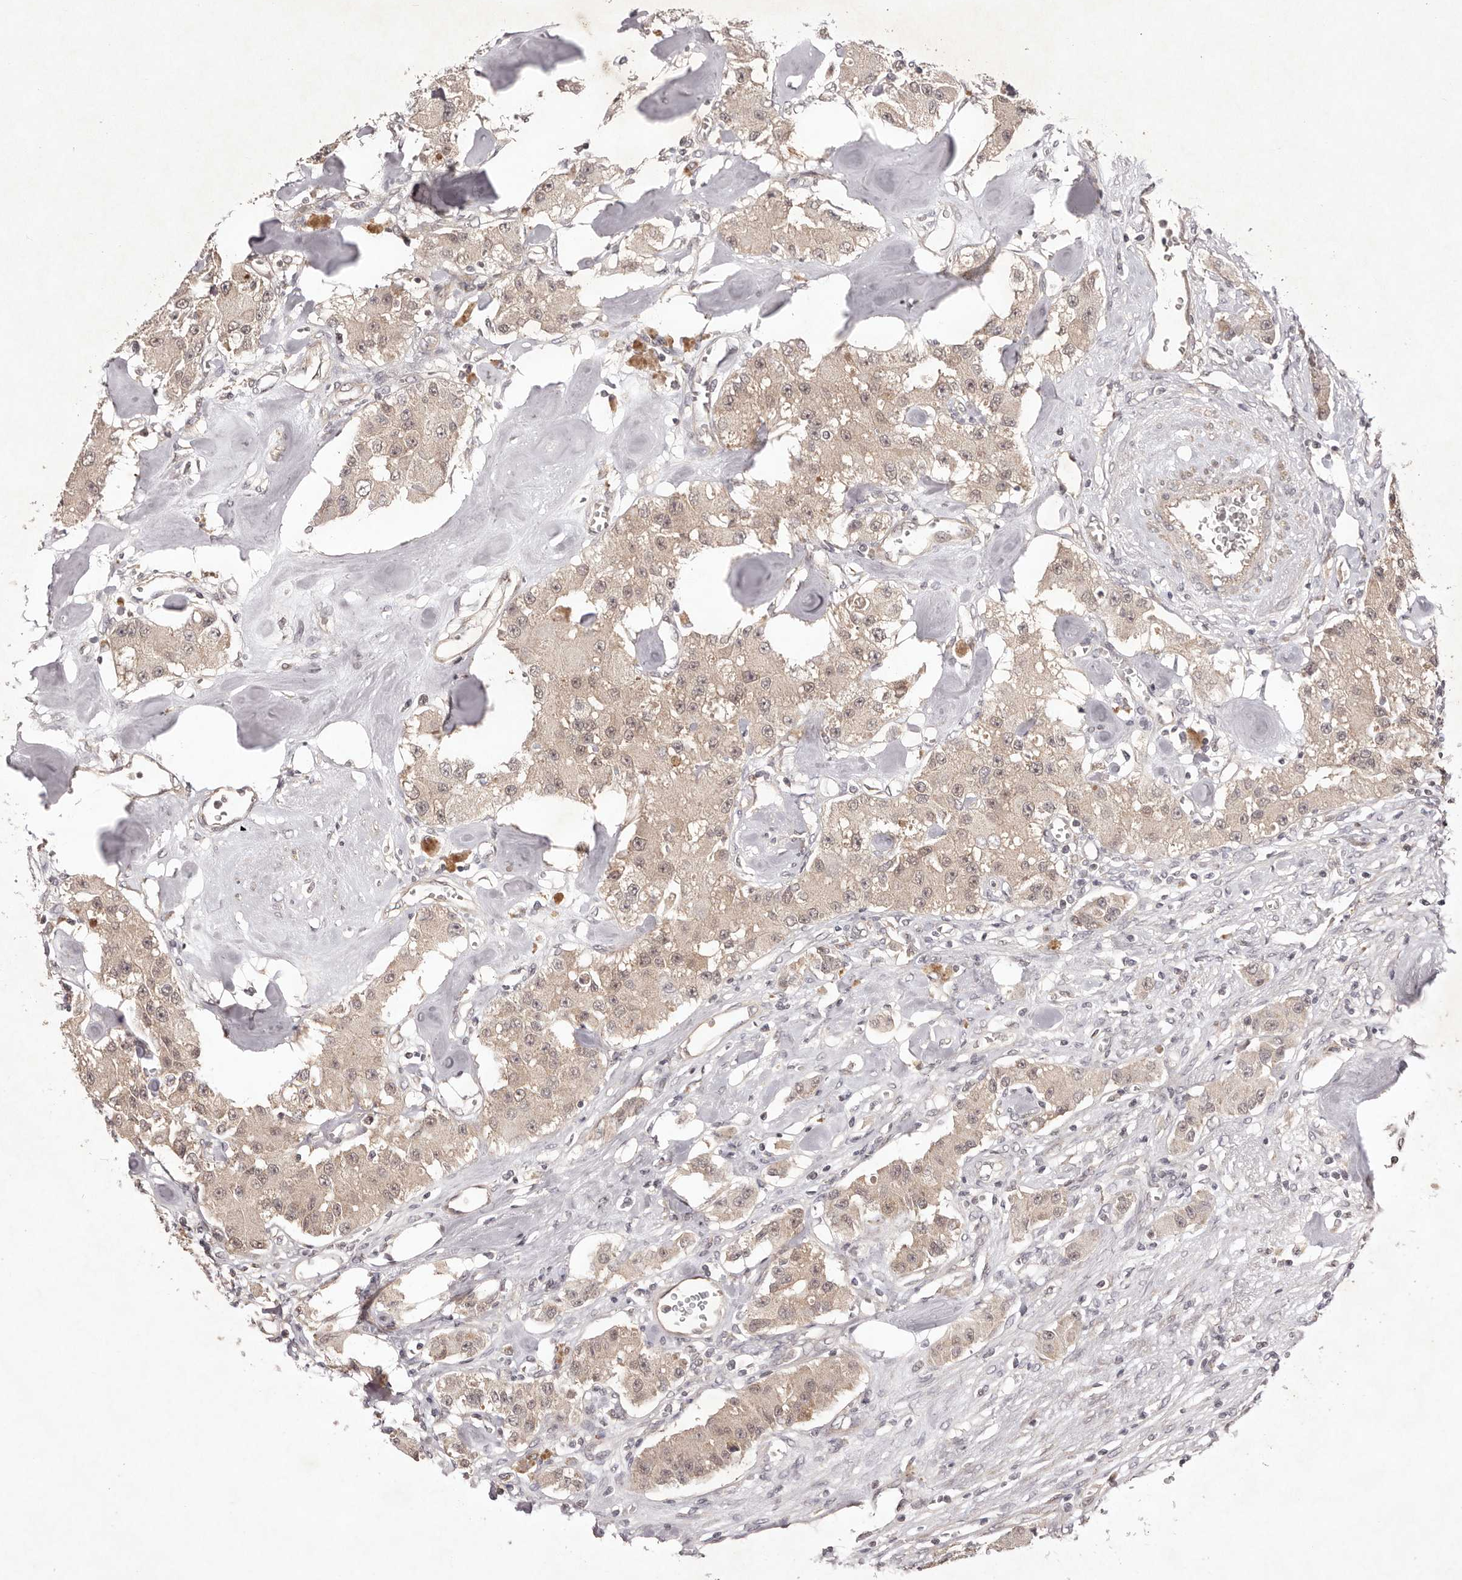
{"staining": {"intensity": "weak", "quantity": ">75%", "location": "cytoplasmic/membranous,nuclear"}, "tissue": "carcinoid", "cell_type": "Tumor cells", "image_type": "cancer", "snomed": [{"axis": "morphology", "description": "Carcinoid, malignant, NOS"}, {"axis": "topography", "description": "Pancreas"}], "caption": "IHC image of human malignant carcinoid stained for a protein (brown), which shows low levels of weak cytoplasmic/membranous and nuclear staining in approximately >75% of tumor cells.", "gene": "BUD31", "patient": {"sex": "male", "age": 41}}